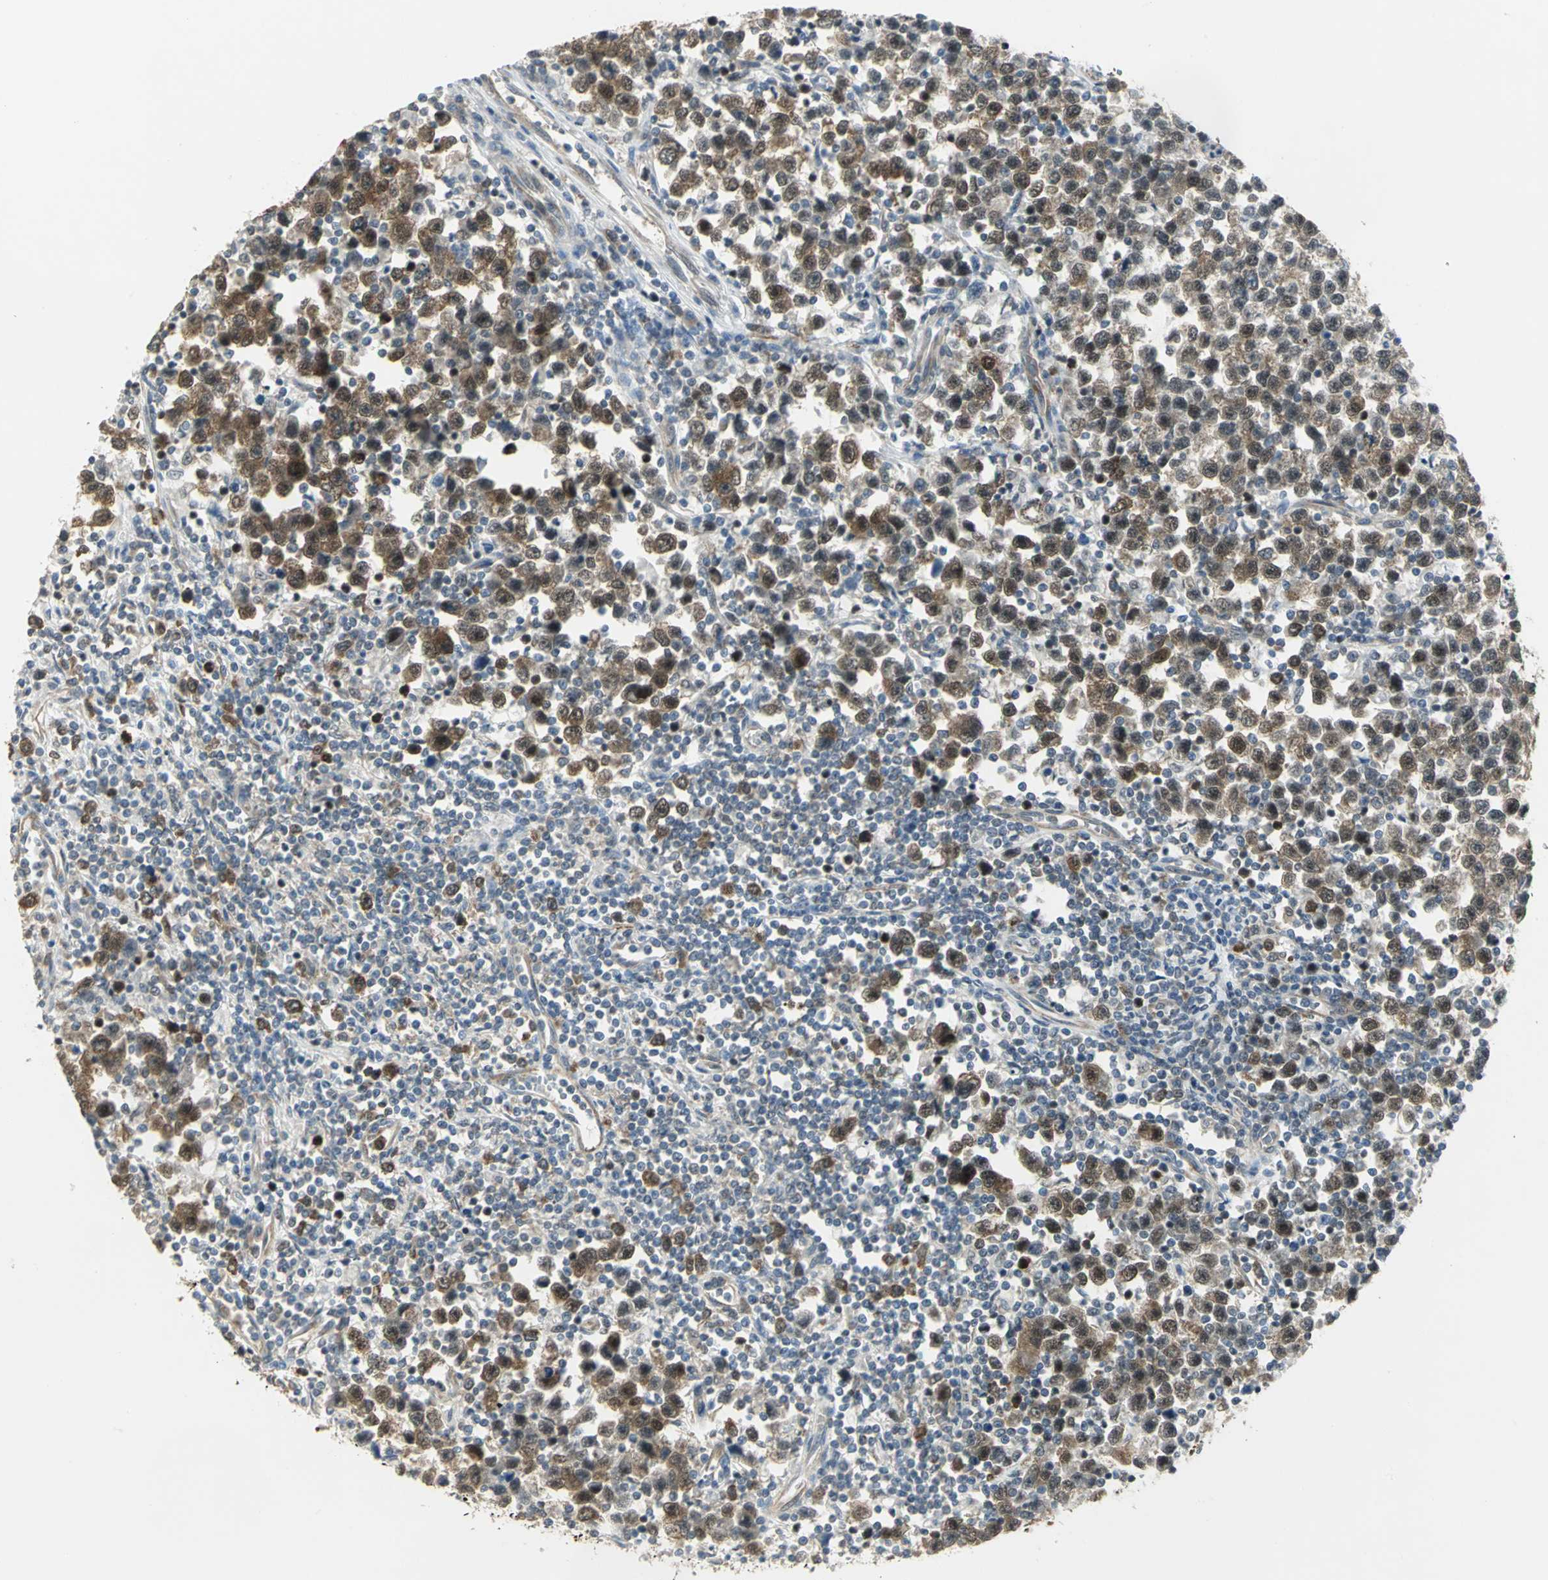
{"staining": {"intensity": "moderate", "quantity": ">75%", "location": "cytoplasmic/membranous,nuclear"}, "tissue": "testis cancer", "cell_type": "Tumor cells", "image_type": "cancer", "snomed": [{"axis": "morphology", "description": "Seminoma, NOS"}, {"axis": "topography", "description": "Testis"}], "caption": "Seminoma (testis) tissue shows moderate cytoplasmic/membranous and nuclear positivity in about >75% of tumor cells", "gene": "DDX5", "patient": {"sex": "male", "age": 43}}